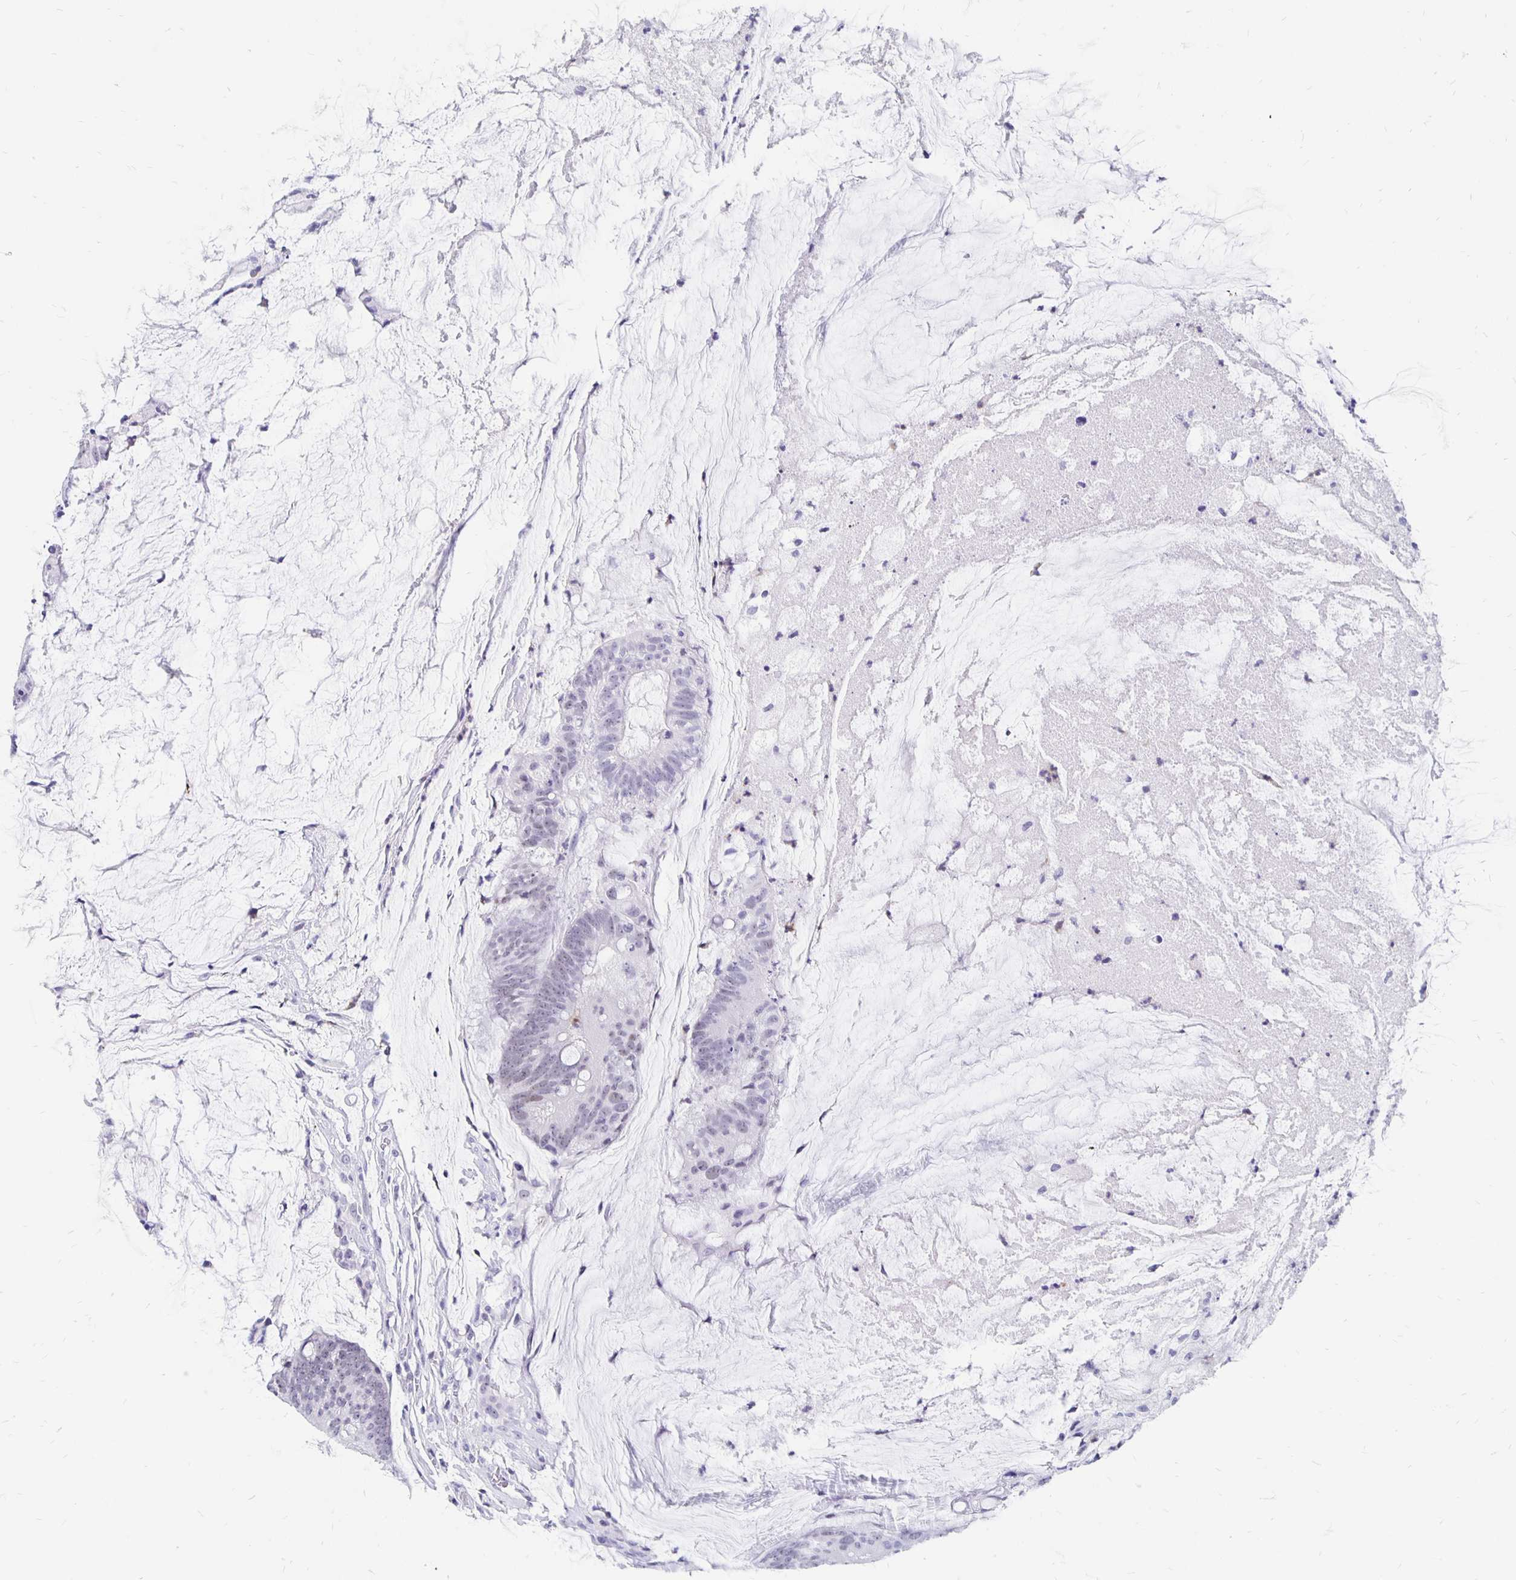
{"staining": {"intensity": "negative", "quantity": "none", "location": "none"}, "tissue": "colorectal cancer", "cell_type": "Tumor cells", "image_type": "cancer", "snomed": [{"axis": "morphology", "description": "Adenocarcinoma, NOS"}, {"axis": "topography", "description": "Colon"}], "caption": "Immunohistochemistry micrograph of human colorectal adenocarcinoma stained for a protein (brown), which demonstrates no staining in tumor cells. (Brightfield microscopy of DAB (3,3'-diaminobenzidine) IHC at high magnification).", "gene": "SYT2", "patient": {"sex": "male", "age": 62}}